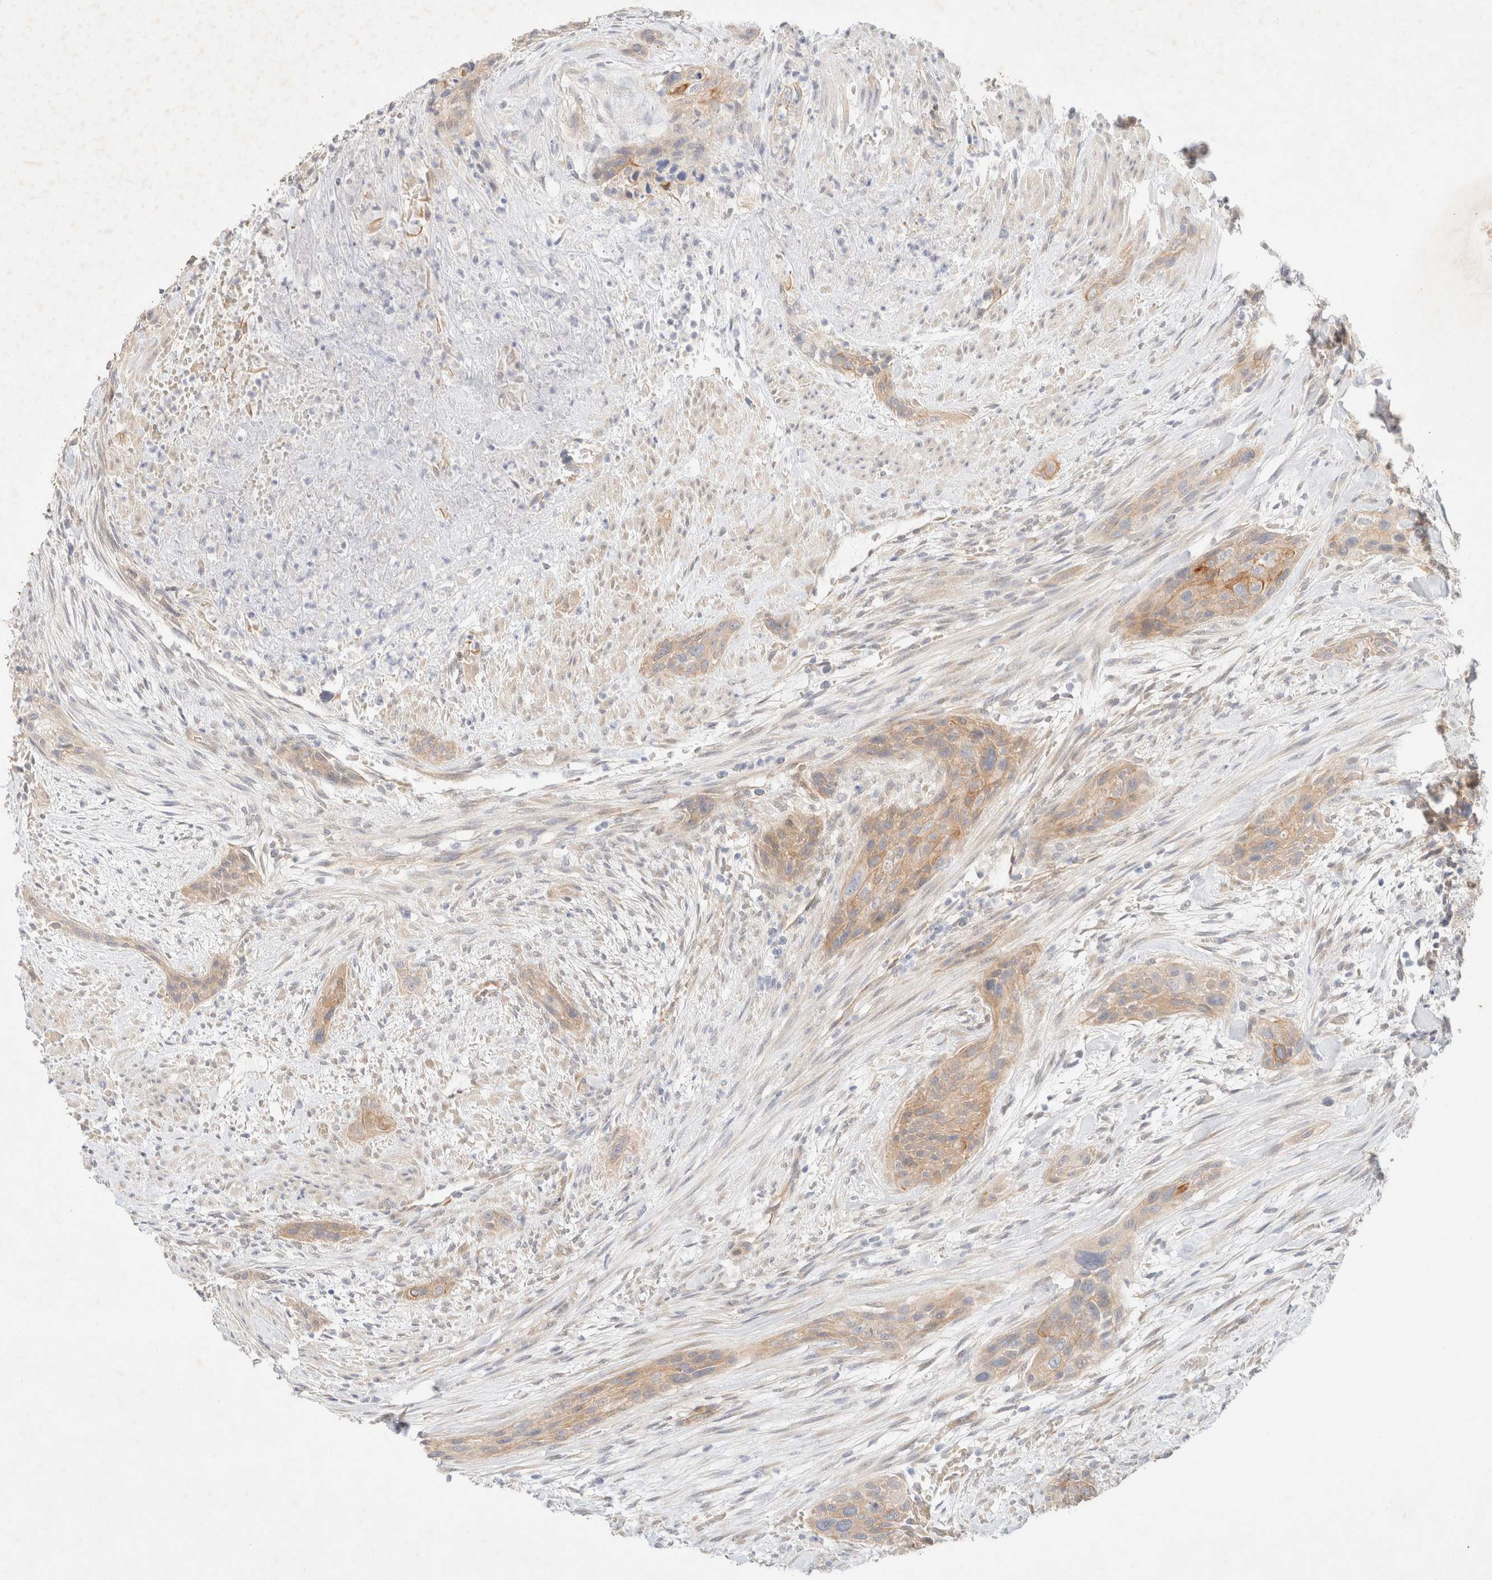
{"staining": {"intensity": "moderate", "quantity": ">75%", "location": "cytoplasmic/membranous"}, "tissue": "urothelial cancer", "cell_type": "Tumor cells", "image_type": "cancer", "snomed": [{"axis": "morphology", "description": "Urothelial carcinoma, High grade"}, {"axis": "topography", "description": "Urinary bladder"}], "caption": "Urothelial cancer stained with a brown dye reveals moderate cytoplasmic/membranous positive expression in approximately >75% of tumor cells.", "gene": "CSNK1E", "patient": {"sex": "male", "age": 35}}